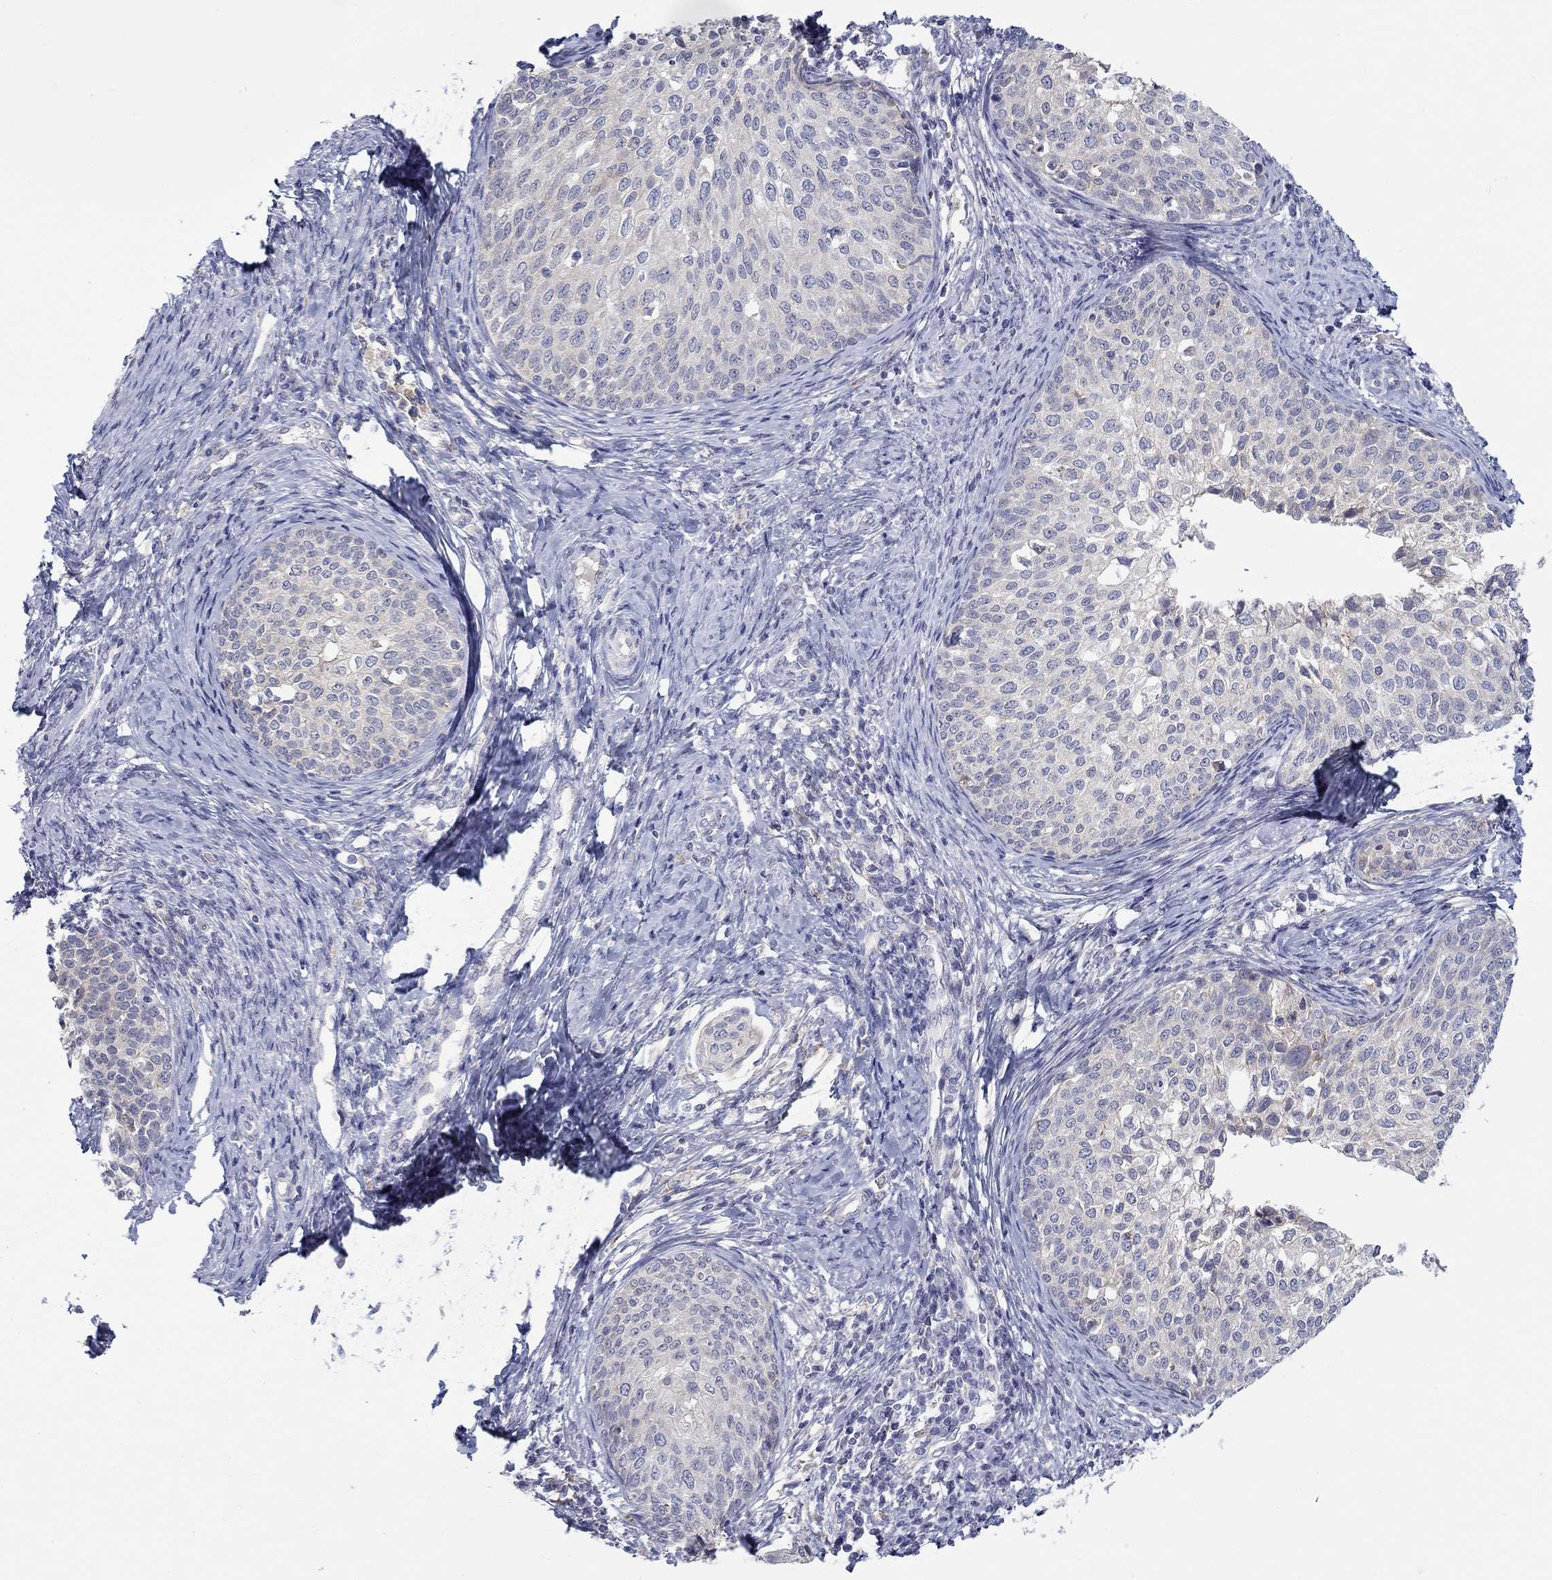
{"staining": {"intensity": "negative", "quantity": "none", "location": "none"}, "tissue": "cervical cancer", "cell_type": "Tumor cells", "image_type": "cancer", "snomed": [{"axis": "morphology", "description": "Squamous cell carcinoma, NOS"}, {"axis": "topography", "description": "Cervix"}], "caption": "An immunohistochemistry micrograph of squamous cell carcinoma (cervical) is shown. There is no staining in tumor cells of squamous cell carcinoma (cervical).", "gene": "QRFPR", "patient": {"sex": "female", "age": 51}}